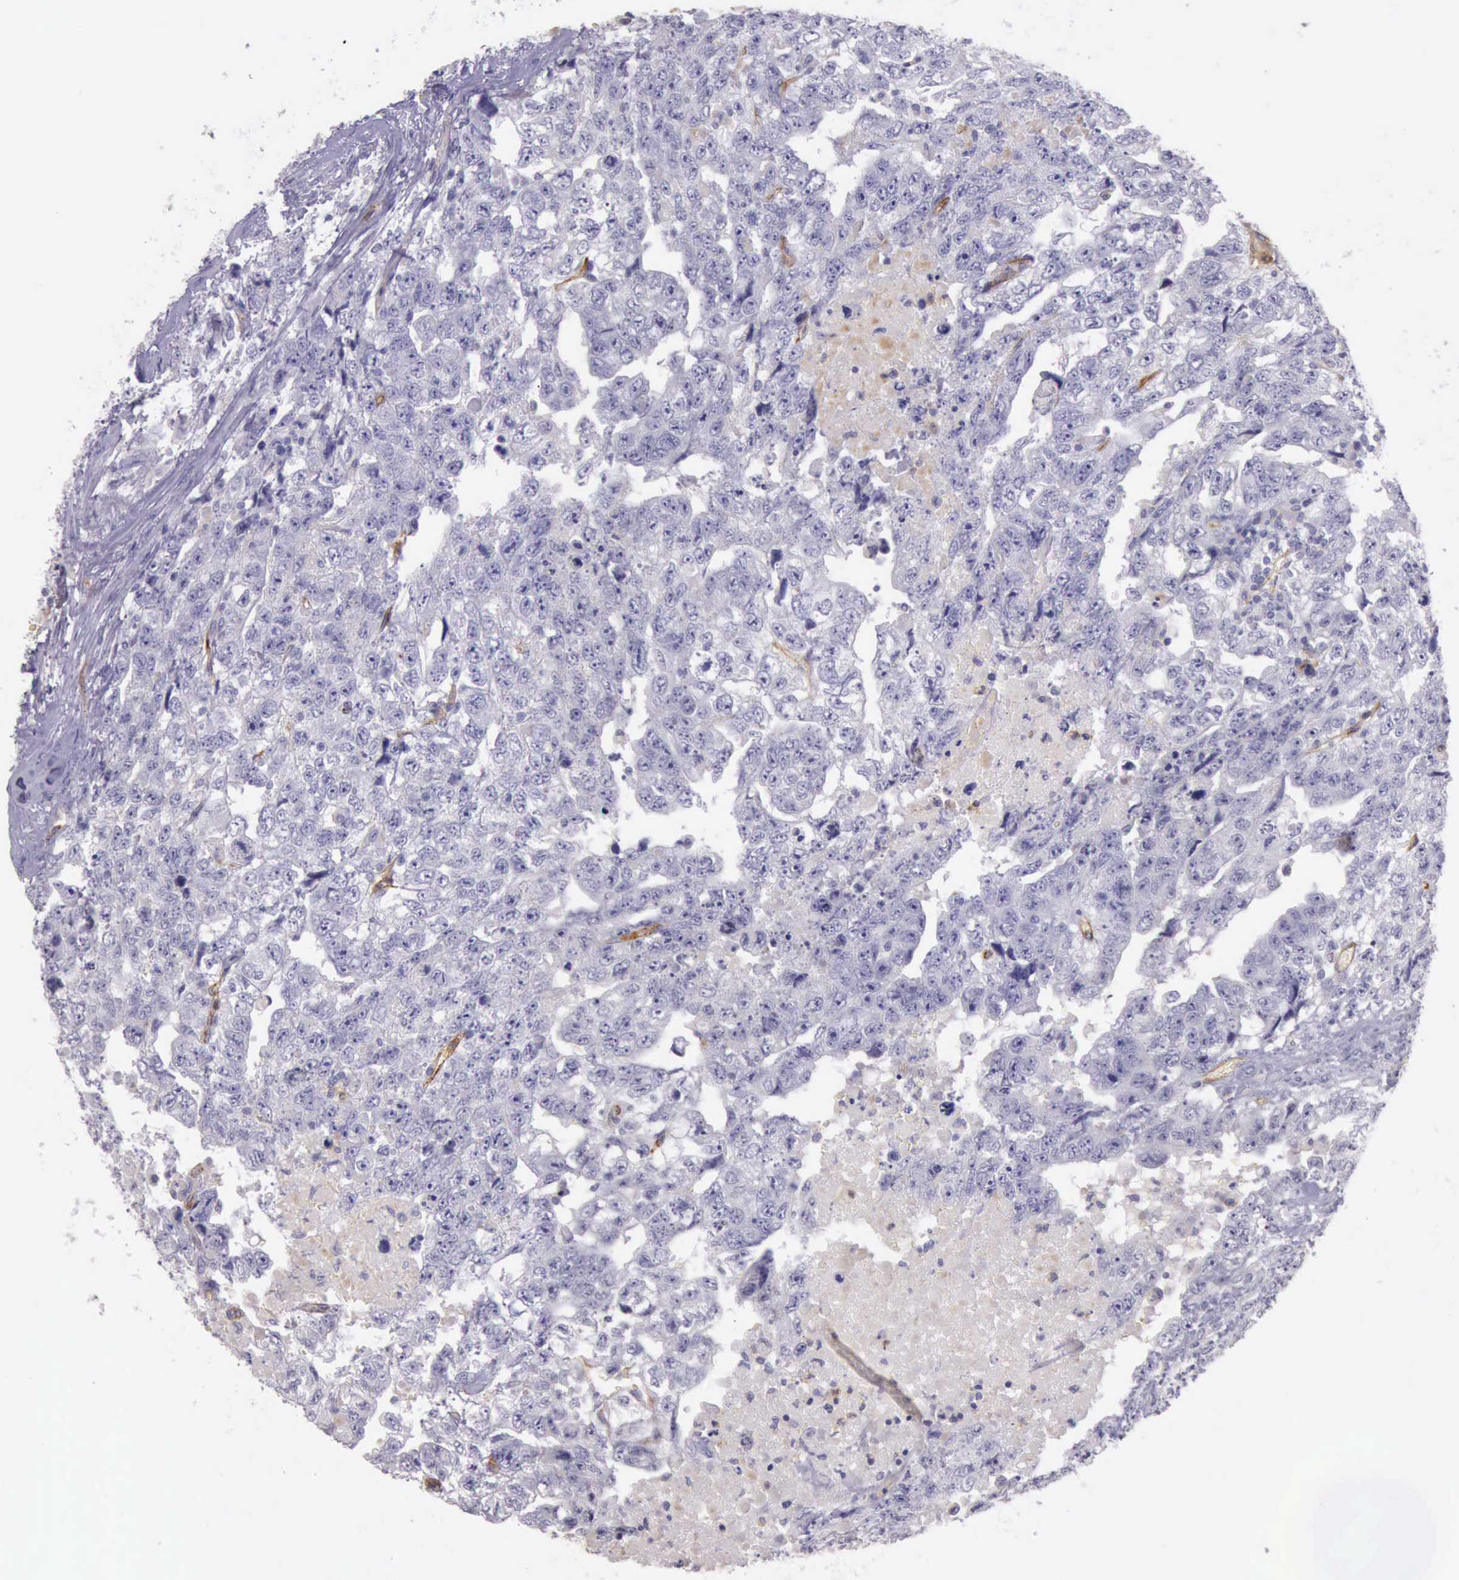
{"staining": {"intensity": "negative", "quantity": "none", "location": "none"}, "tissue": "testis cancer", "cell_type": "Tumor cells", "image_type": "cancer", "snomed": [{"axis": "morphology", "description": "Carcinoma, Embryonal, NOS"}, {"axis": "topography", "description": "Testis"}], "caption": "Immunohistochemistry (IHC) image of neoplastic tissue: testis cancer stained with DAB demonstrates no significant protein staining in tumor cells. (Immunohistochemistry (IHC), brightfield microscopy, high magnification).", "gene": "TCEANC", "patient": {"sex": "male", "age": 36}}